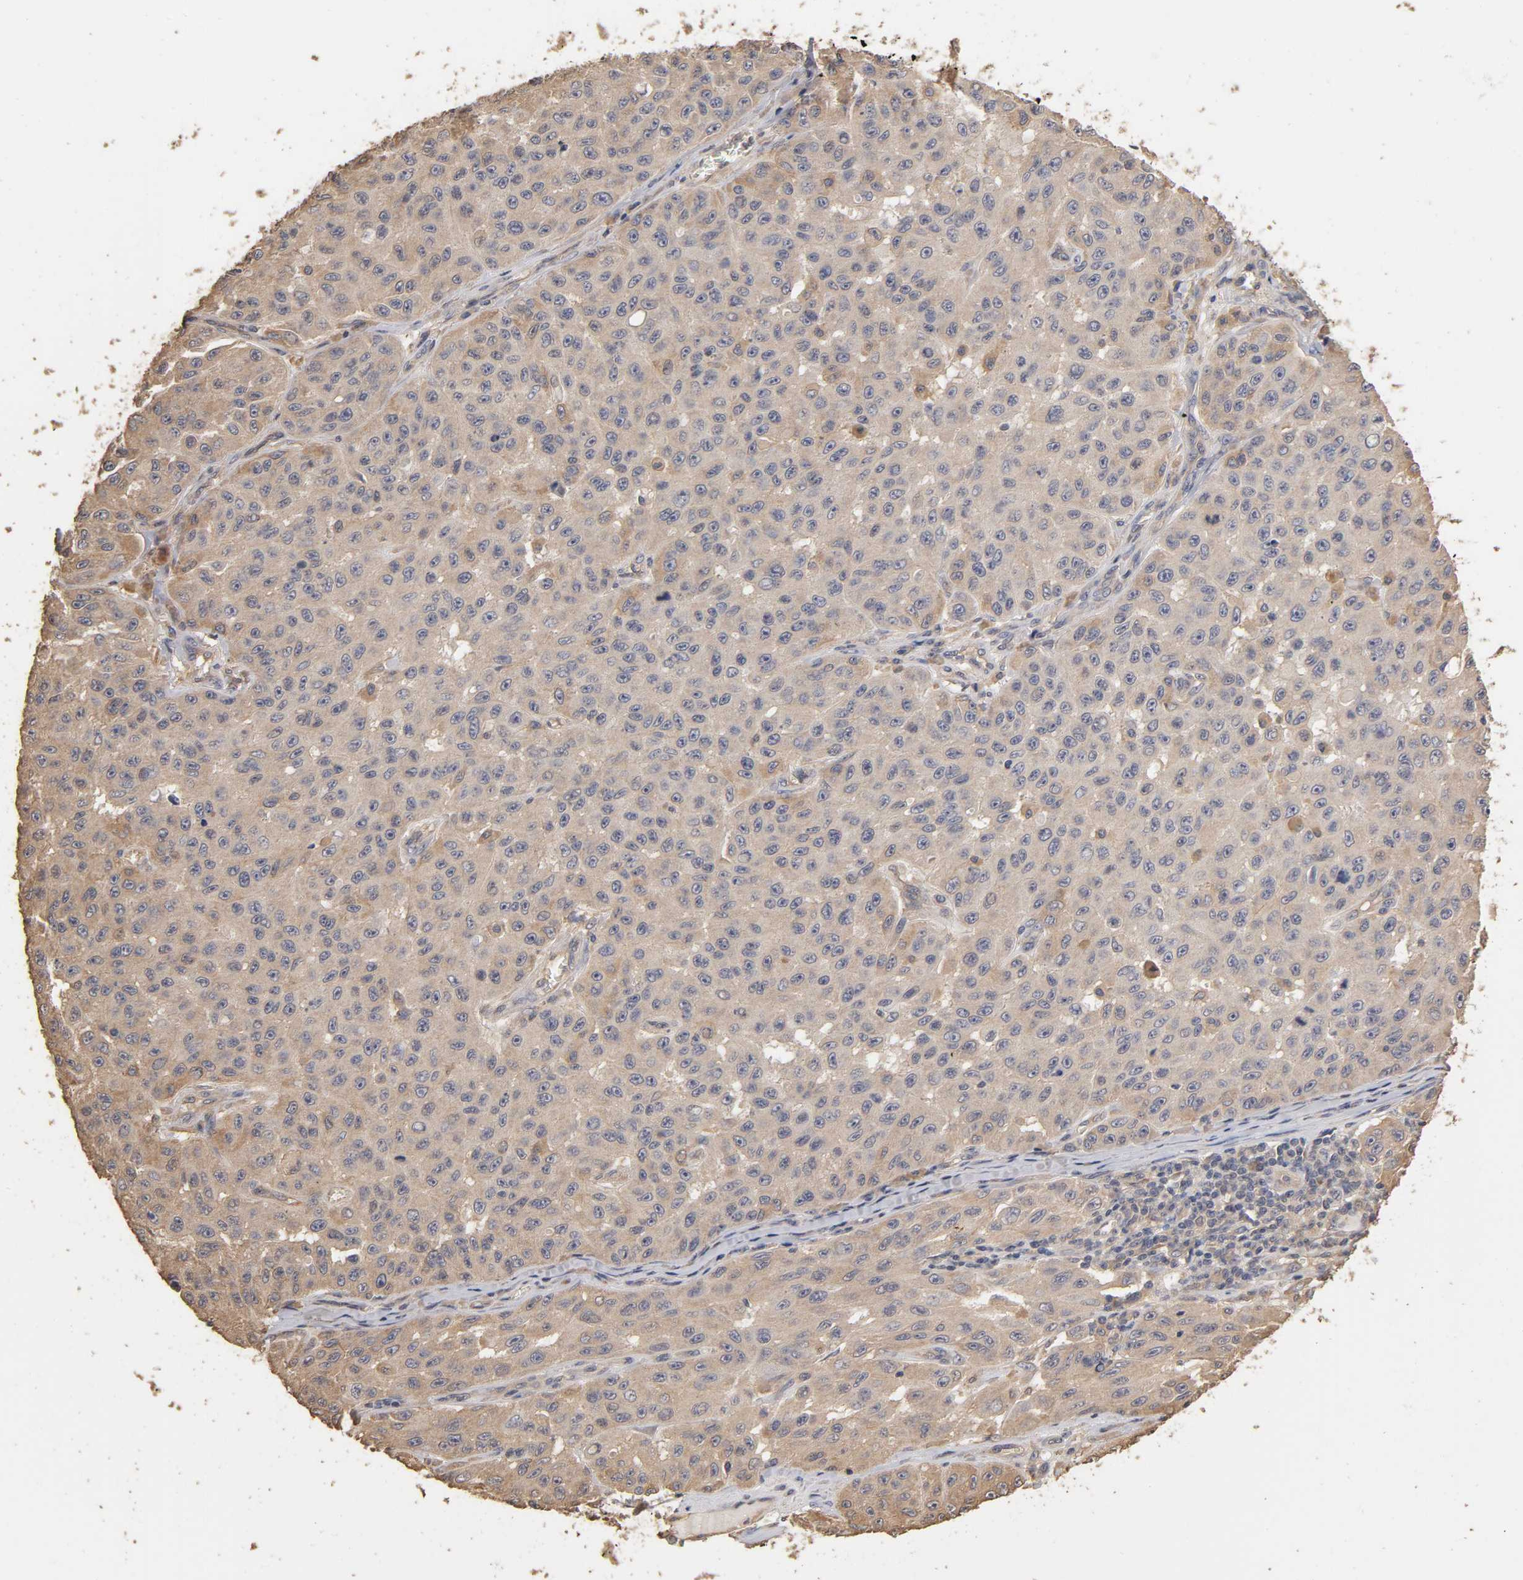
{"staining": {"intensity": "moderate", "quantity": "<25%", "location": "cytoplasmic/membranous"}, "tissue": "melanoma", "cell_type": "Tumor cells", "image_type": "cancer", "snomed": [{"axis": "morphology", "description": "Malignant melanoma, NOS"}, {"axis": "topography", "description": "Skin"}], "caption": "Melanoma was stained to show a protein in brown. There is low levels of moderate cytoplasmic/membranous expression in about <25% of tumor cells.", "gene": "VSIG4", "patient": {"sex": "male", "age": 30}}